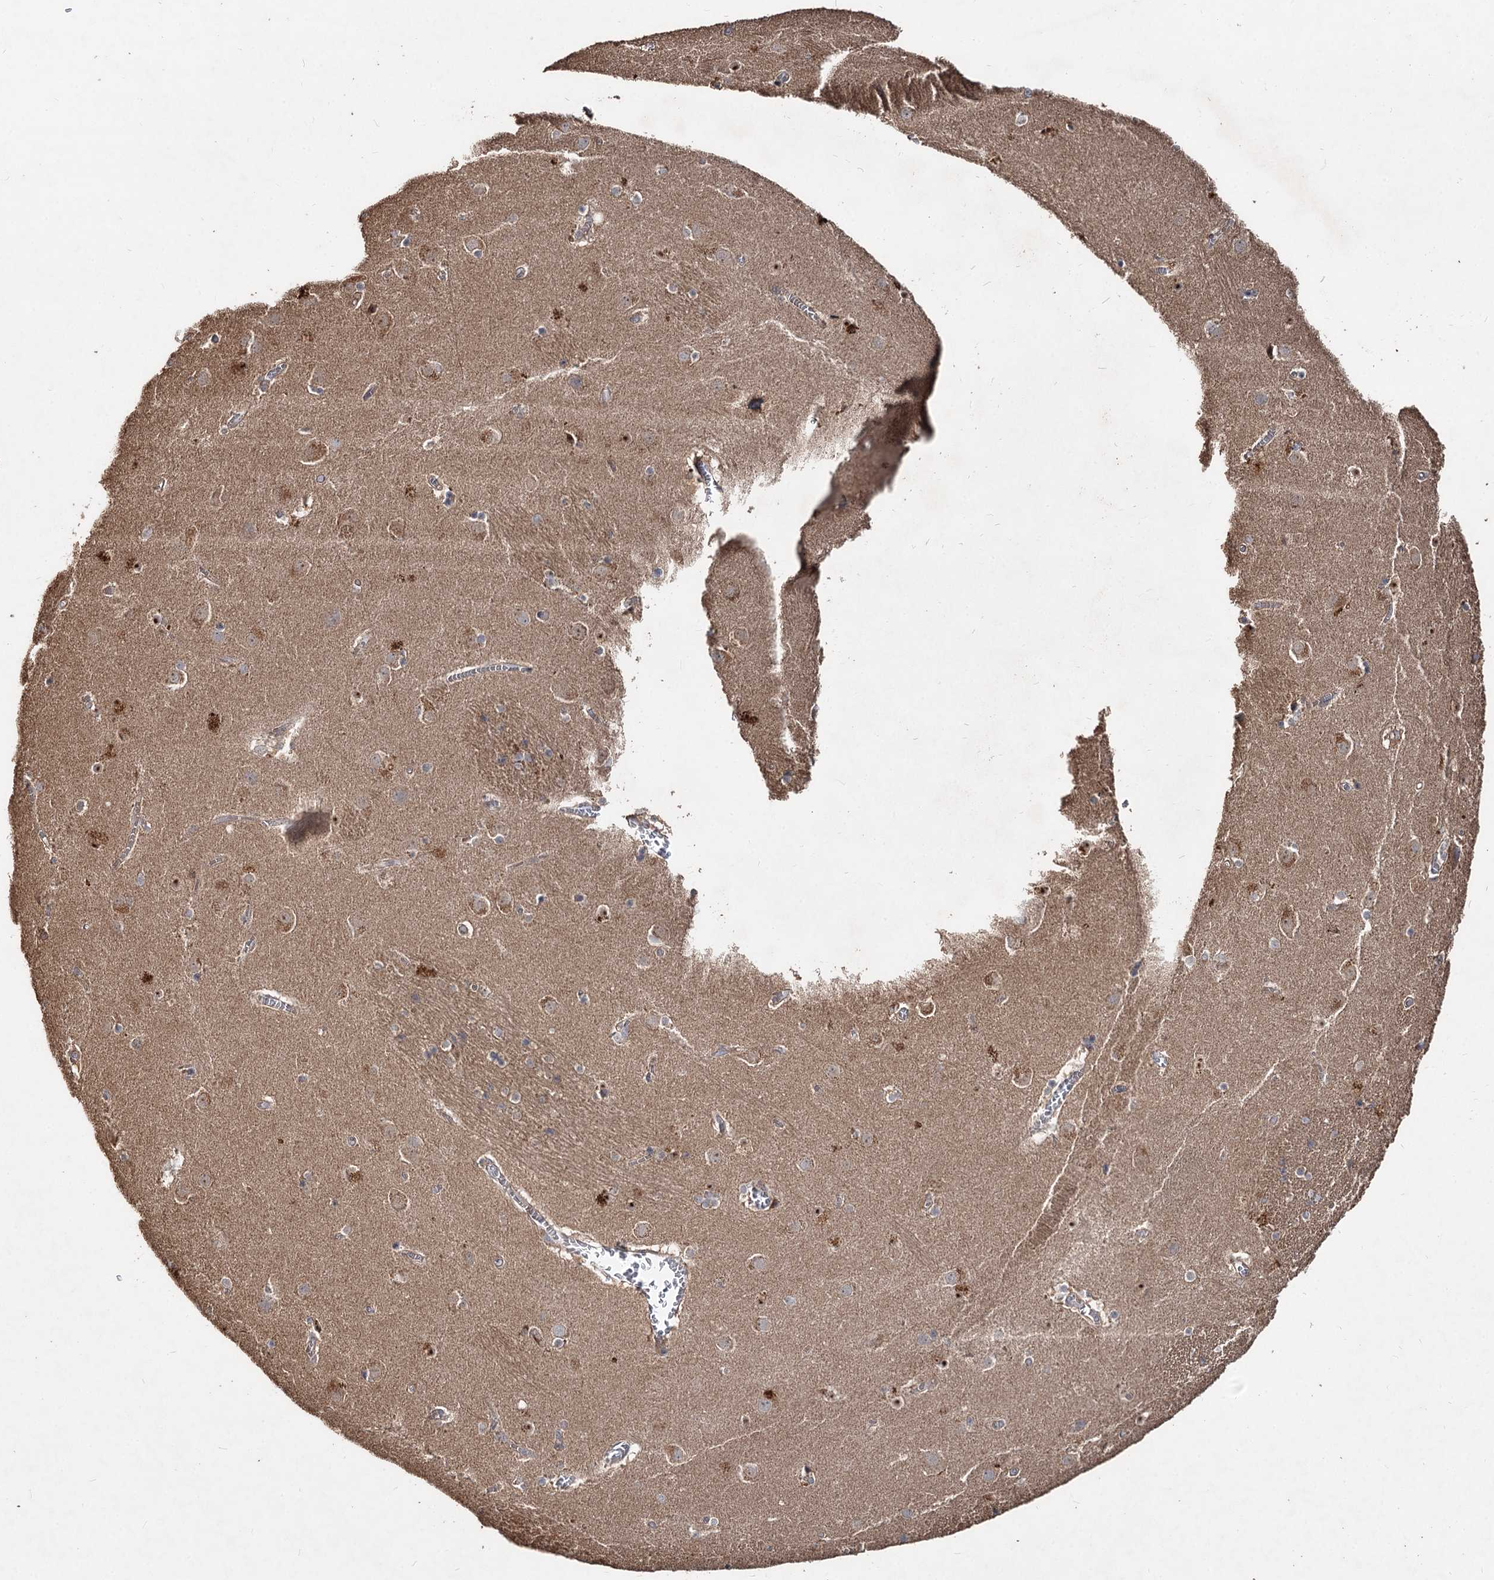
{"staining": {"intensity": "weak", "quantity": "<25%", "location": "cytoplasmic/membranous"}, "tissue": "caudate", "cell_type": "Glial cells", "image_type": "normal", "snomed": [{"axis": "morphology", "description": "Normal tissue, NOS"}, {"axis": "topography", "description": "Lateral ventricle wall"}], "caption": "Immunohistochemistry (IHC) image of unremarkable caudate stained for a protein (brown), which demonstrates no staining in glial cells.", "gene": "SPART", "patient": {"sex": "male", "age": 70}}